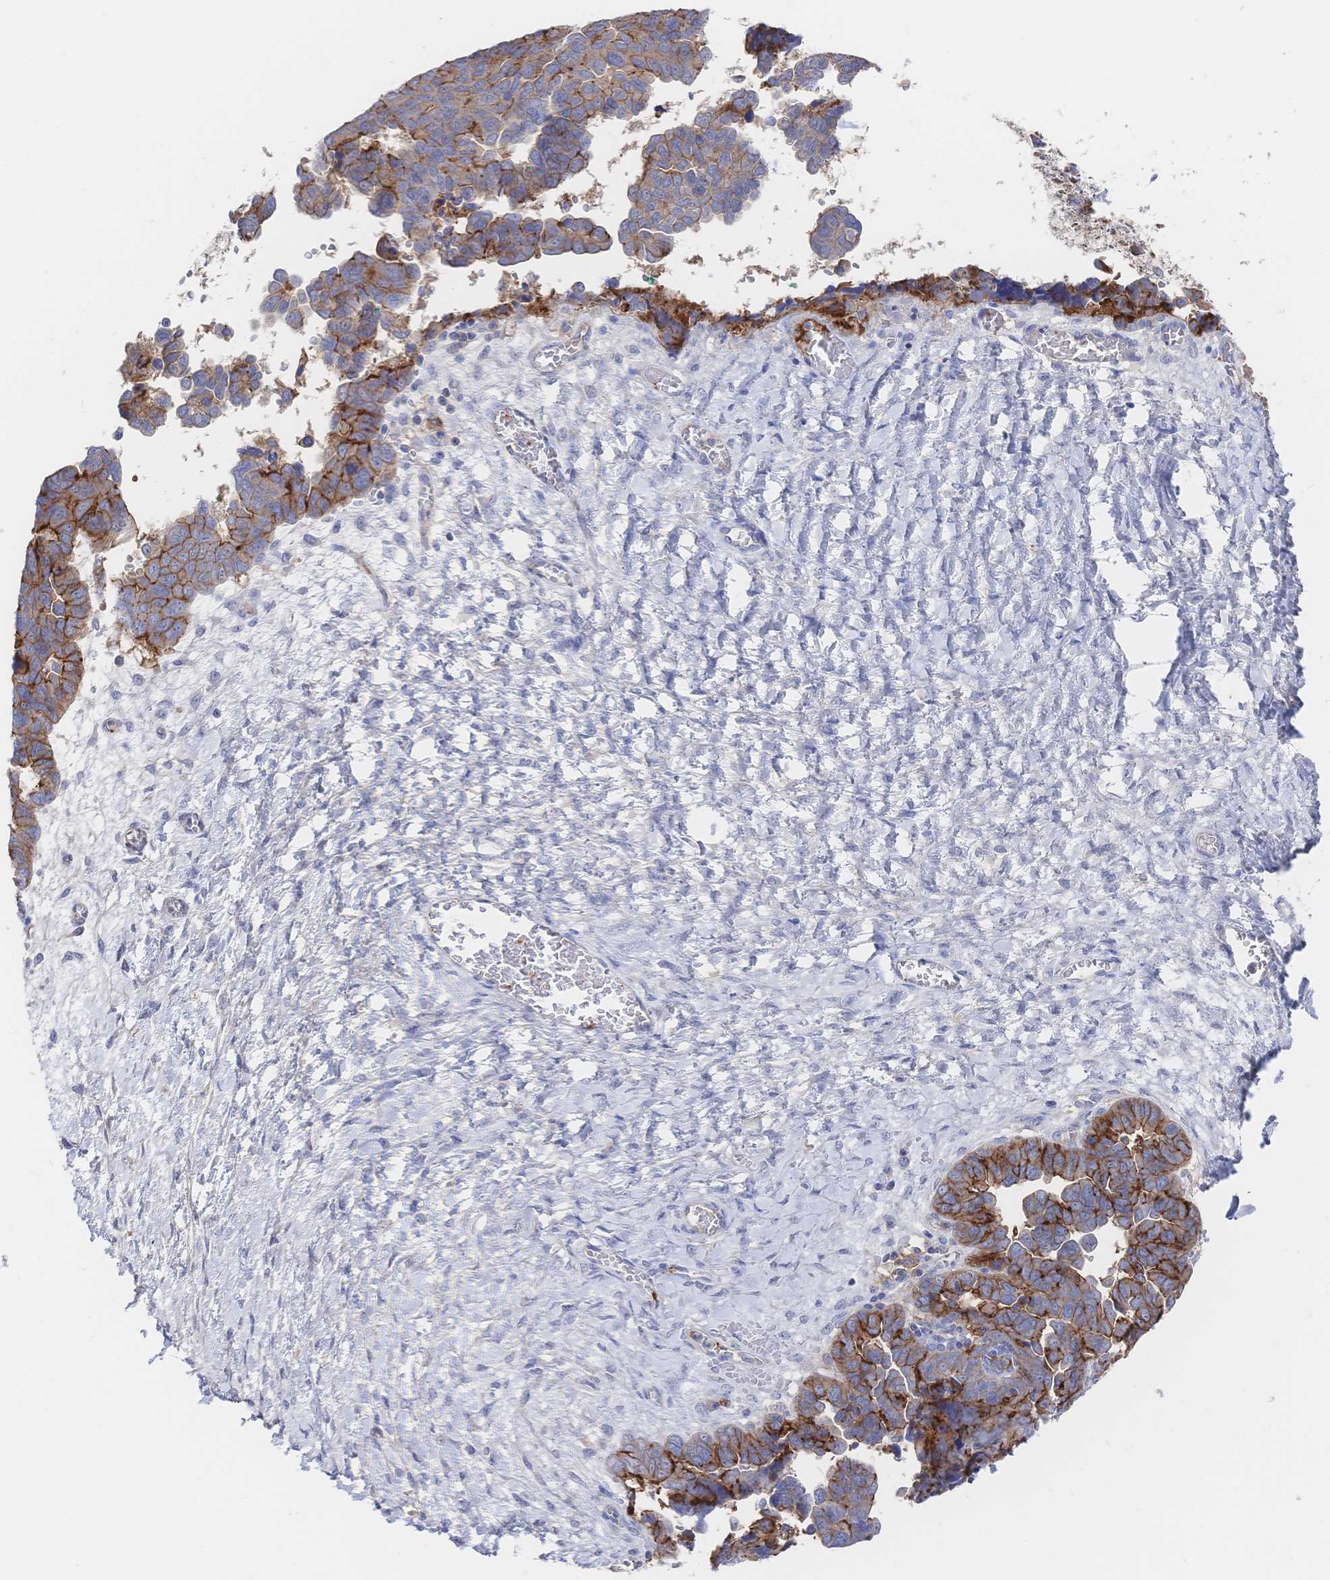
{"staining": {"intensity": "strong", "quantity": "25%-75%", "location": "cytoplasmic/membranous"}, "tissue": "ovarian cancer", "cell_type": "Tumor cells", "image_type": "cancer", "snomed": [{"axis": "morphology", "description": "Cystadenocarcinoma, serous, NOS"}, {"axis": "topography", "description": "Ovary"}], "caption": "Immunohistochemical staining of ovarian cancer exhibits high levels of strong cytoplasmic/membranous staining in about 25%-75% of tumor cells.", "gene": "F11R", "patient": {"sex": "female", "age": 64}}